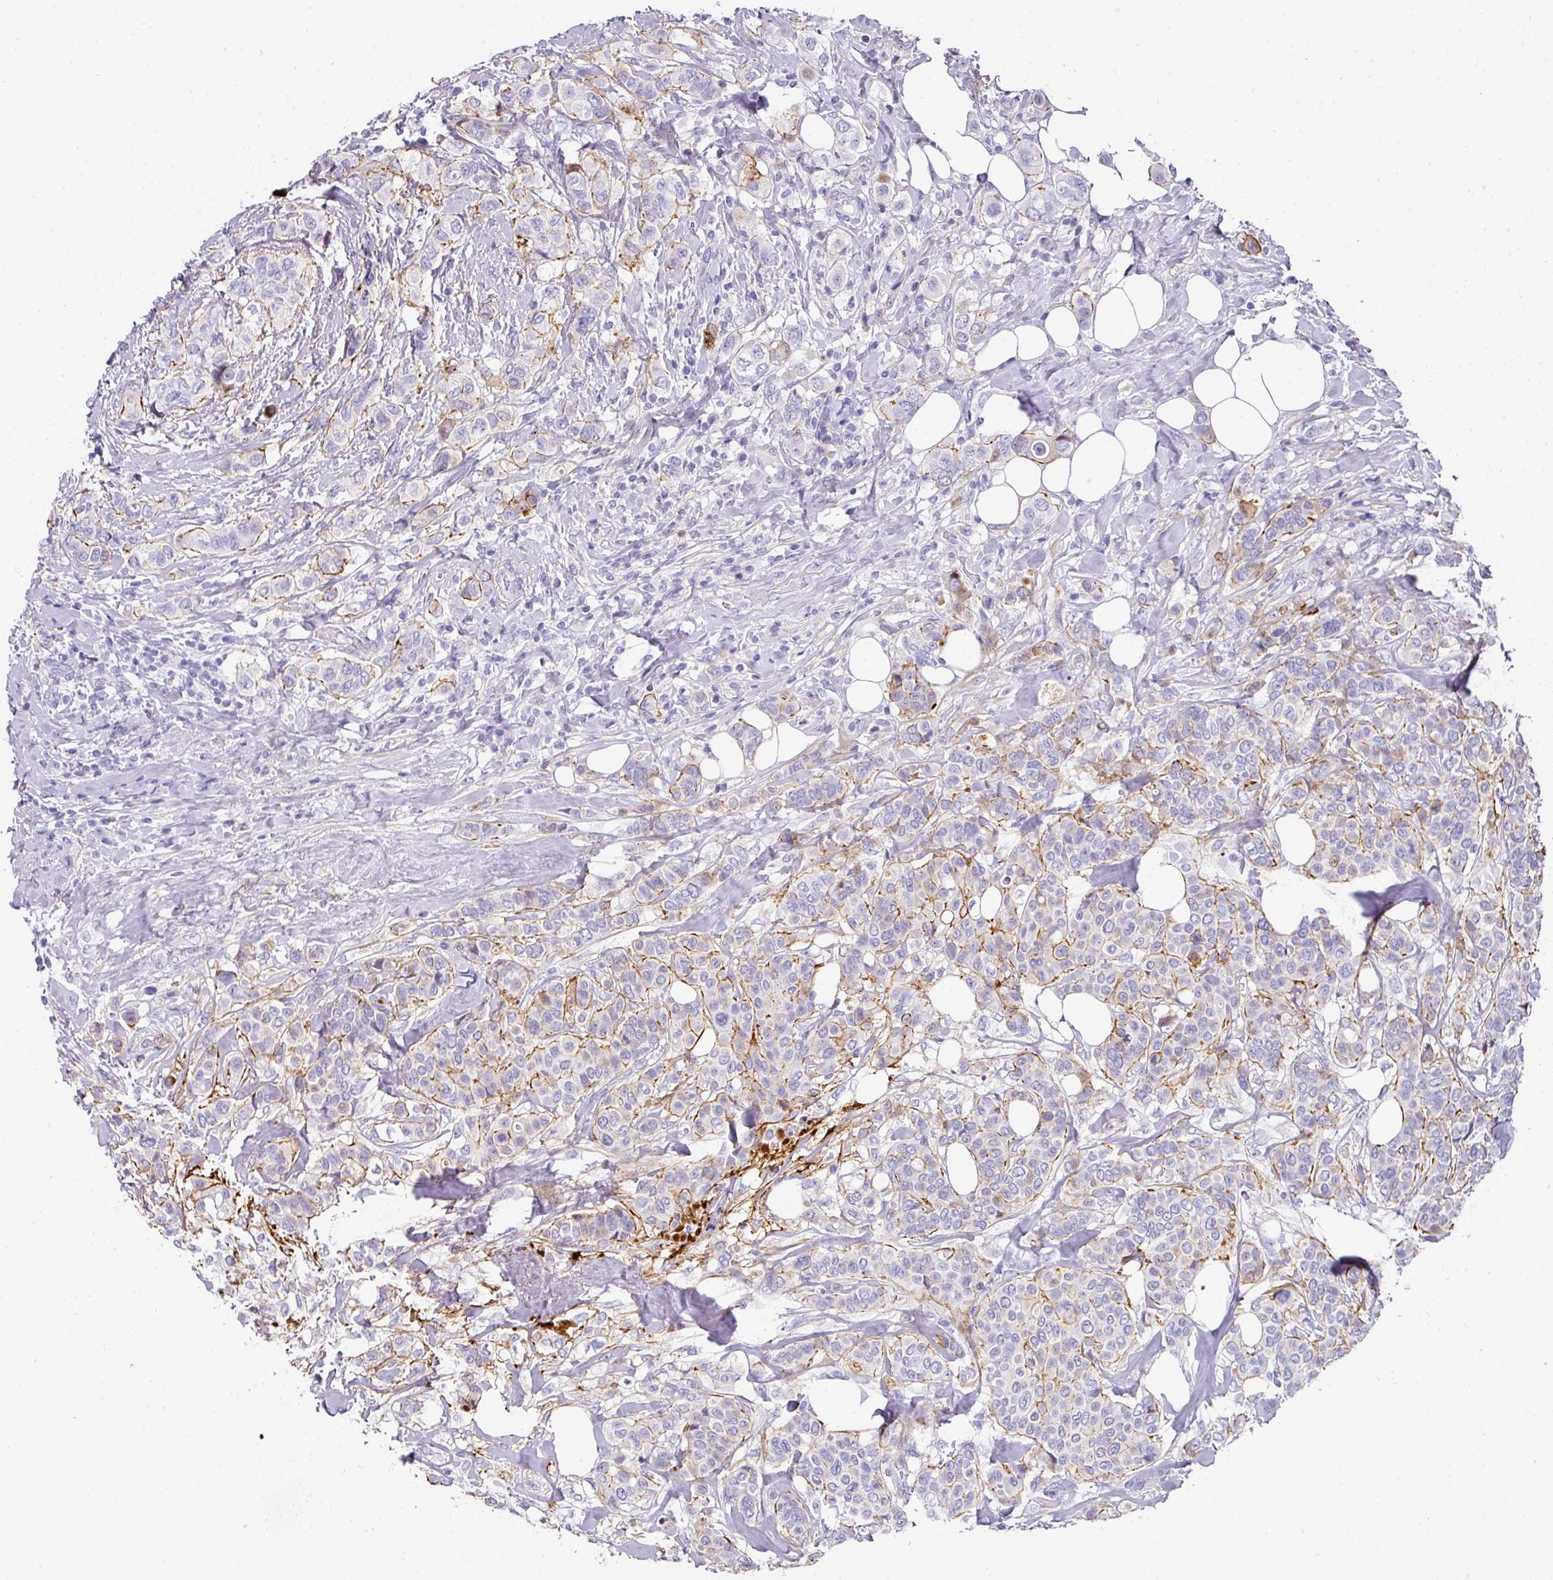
{"staining": {"intensity": "negative", "quantity": "none", "location": "none"}, "tissue": "breast cancer", "cell_type": "Tumor cells", "image_type": "cancer", "snomed": [{"axis": "morphology", "description": "Lobular carcinoma"}, {"axis": "topography", "description": "Breast"}], "caption": "IHC micrograph of neoplastic tissue: human breast cancer stained with DAB reveals no significant protein staining in tumor cells. (Brightfield microscopy of DAB (3,3'-diaminobenzidine) immunohistochemistry (IHC) at high magnification).", "gene": "ANKRD29", "patient": {"sex": "female", "age": 51}}